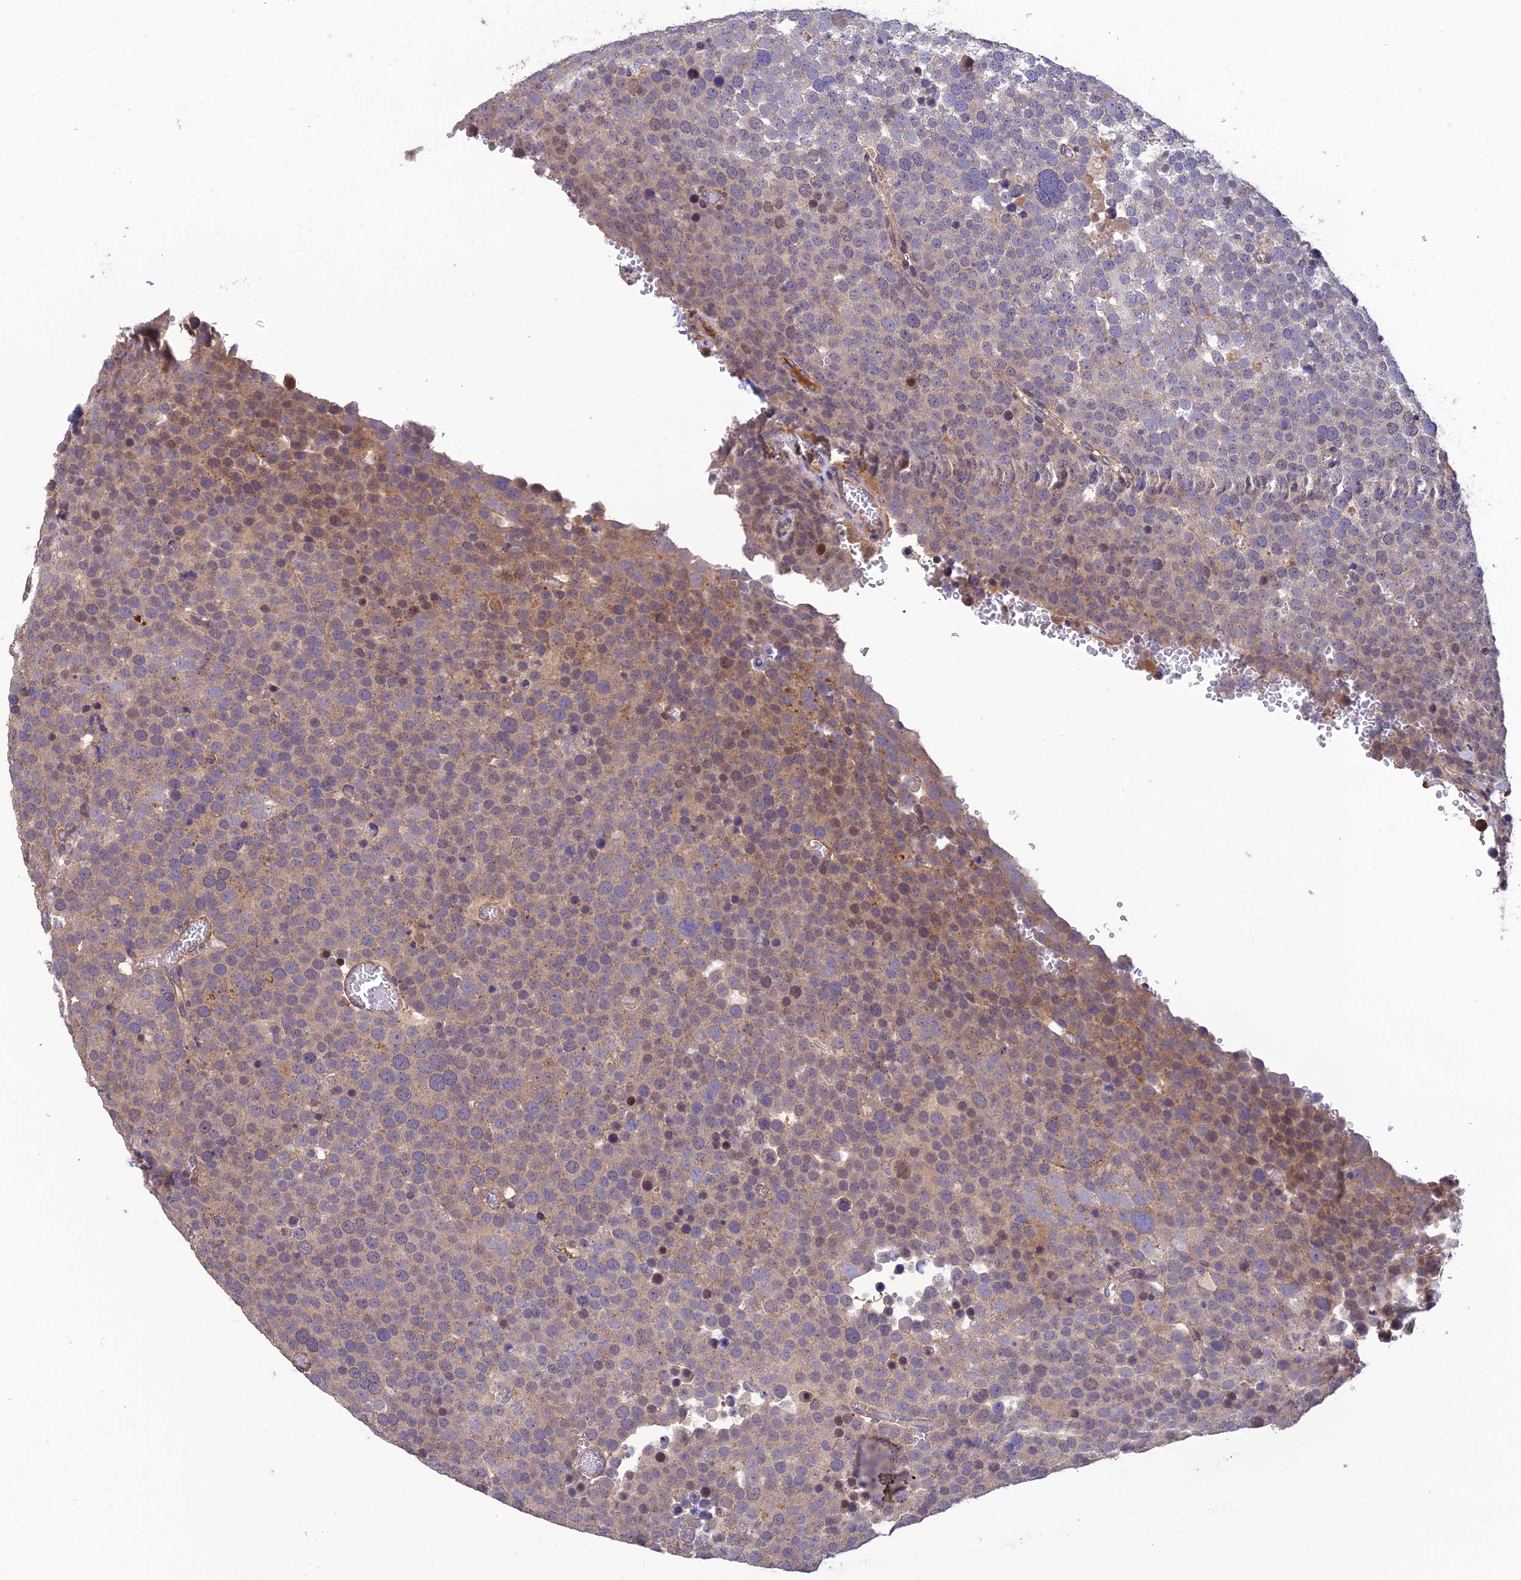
{"staining": {"intensity": "weak", "quantity": "25%-75%", "location": "cytoplasmic/membranous"}, "tissue": "testis cancer", "cell_type": "Tumor cells", "image_type": "cancer", "snomed": [{"axis": "morphology", "description": "Seminoma, NOS"}, {"axis": "topography", "description": "Testis"}], "caption": "Immunohistochemical staining of testis seminoma exhibits low levels of weak cytoplasmic/membranous positivity in approximately 25%-75% of tumor cells.", "gene": "MIOS", "patient": {"sex": "male", "age": 71}}